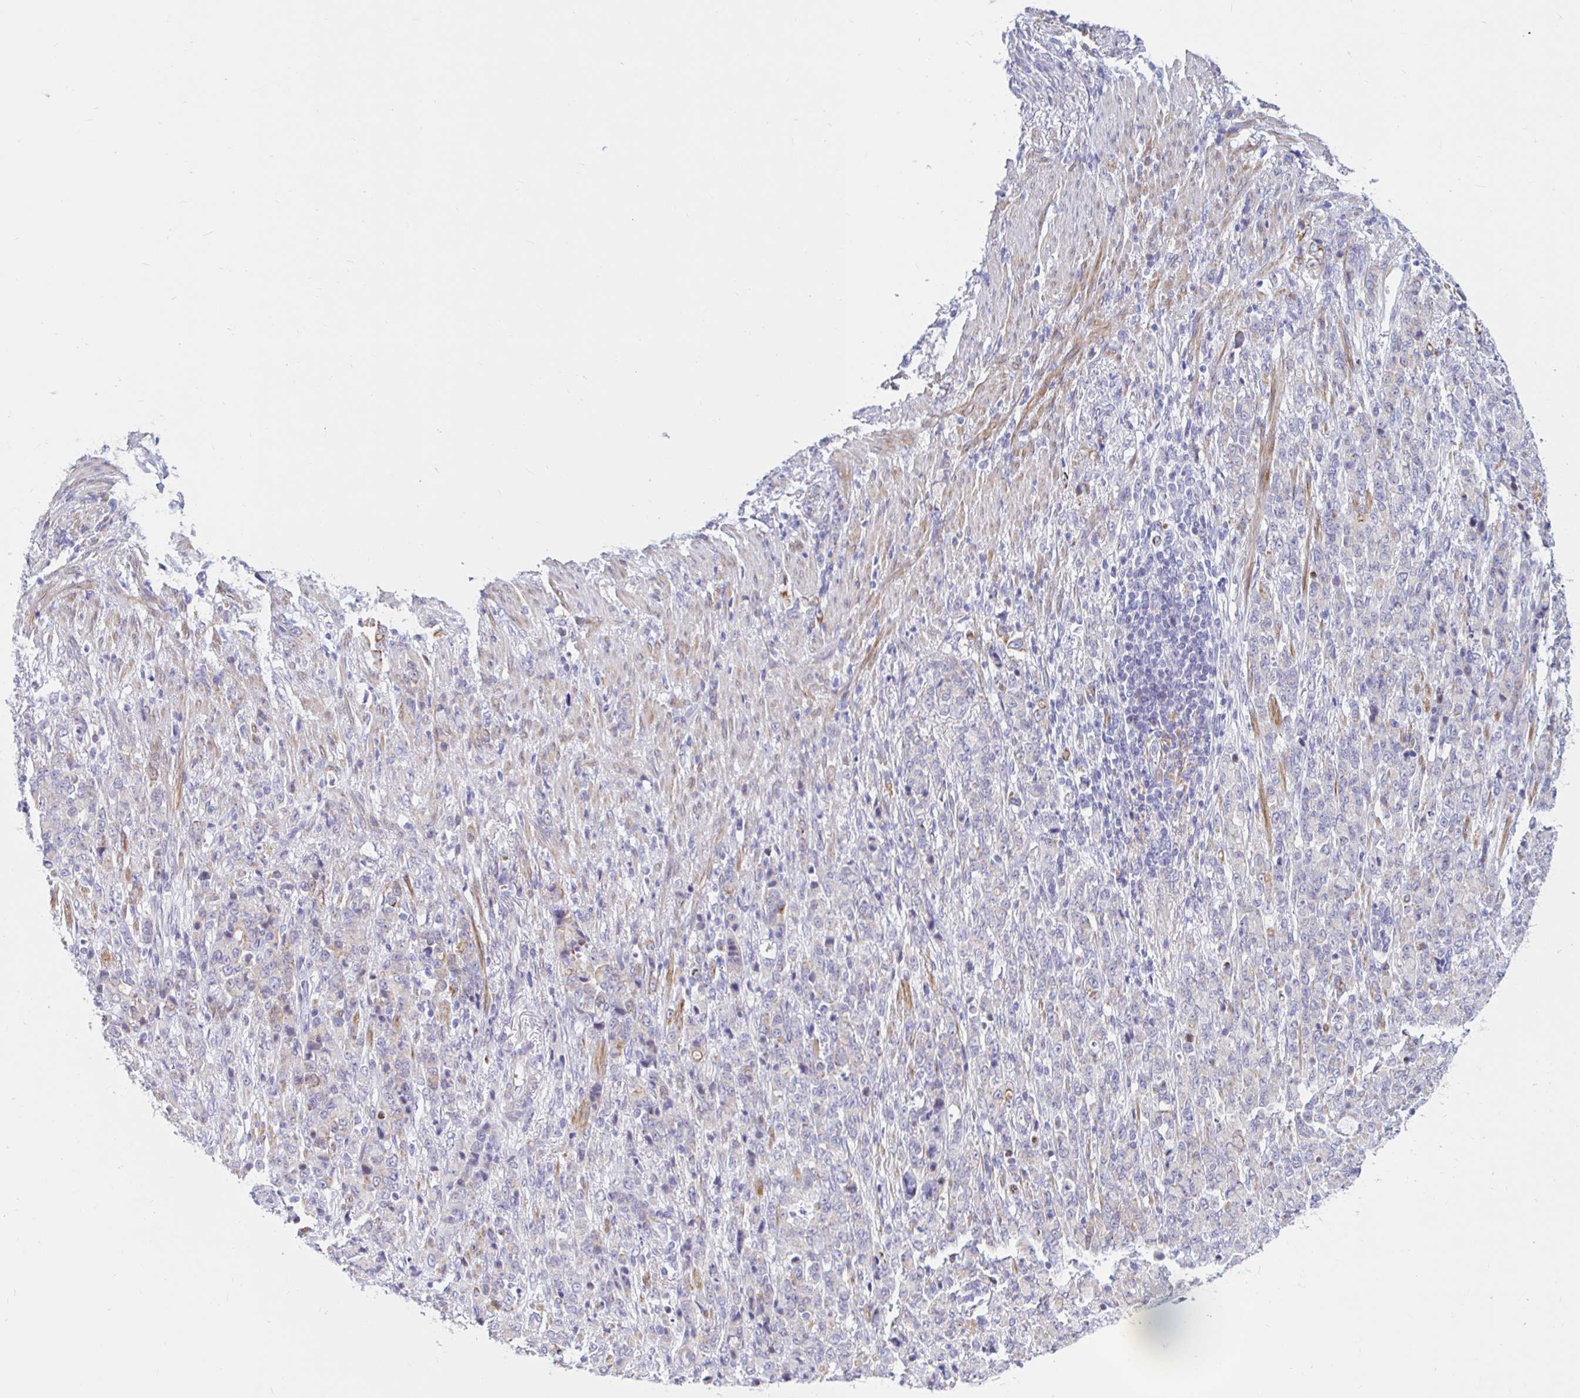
{"staining": {"intensity": "moderate", "quantity": "<25%", "location": "cytoplasmic/membranous"}, "tissue": "stomach cancer", "cell_type": "Tumor cells", "image_type": "cancer", "snomed": [{"axis": "morphology", "description": "Adenocarcinoma, NOS"}, {"axis": "topography", "description": "Stomach"}], "caption": "Immunohistochemistry (IHC) staining of stomach cancer (adenocarcinoma), which exhibits low levels of moderate cytoplasmic/membranous staining in approximately <25% of tumor cells indicating moderate cytoplasmic/membranous protein staining. The staining was performed using DAB (3,3'-diaminobenzidine) (brown) for protein detection and nuclei were counterstained in hematoxylin (blue).", "gene": "NBPF3", "patient": {"sex": "female", "age": 79}}